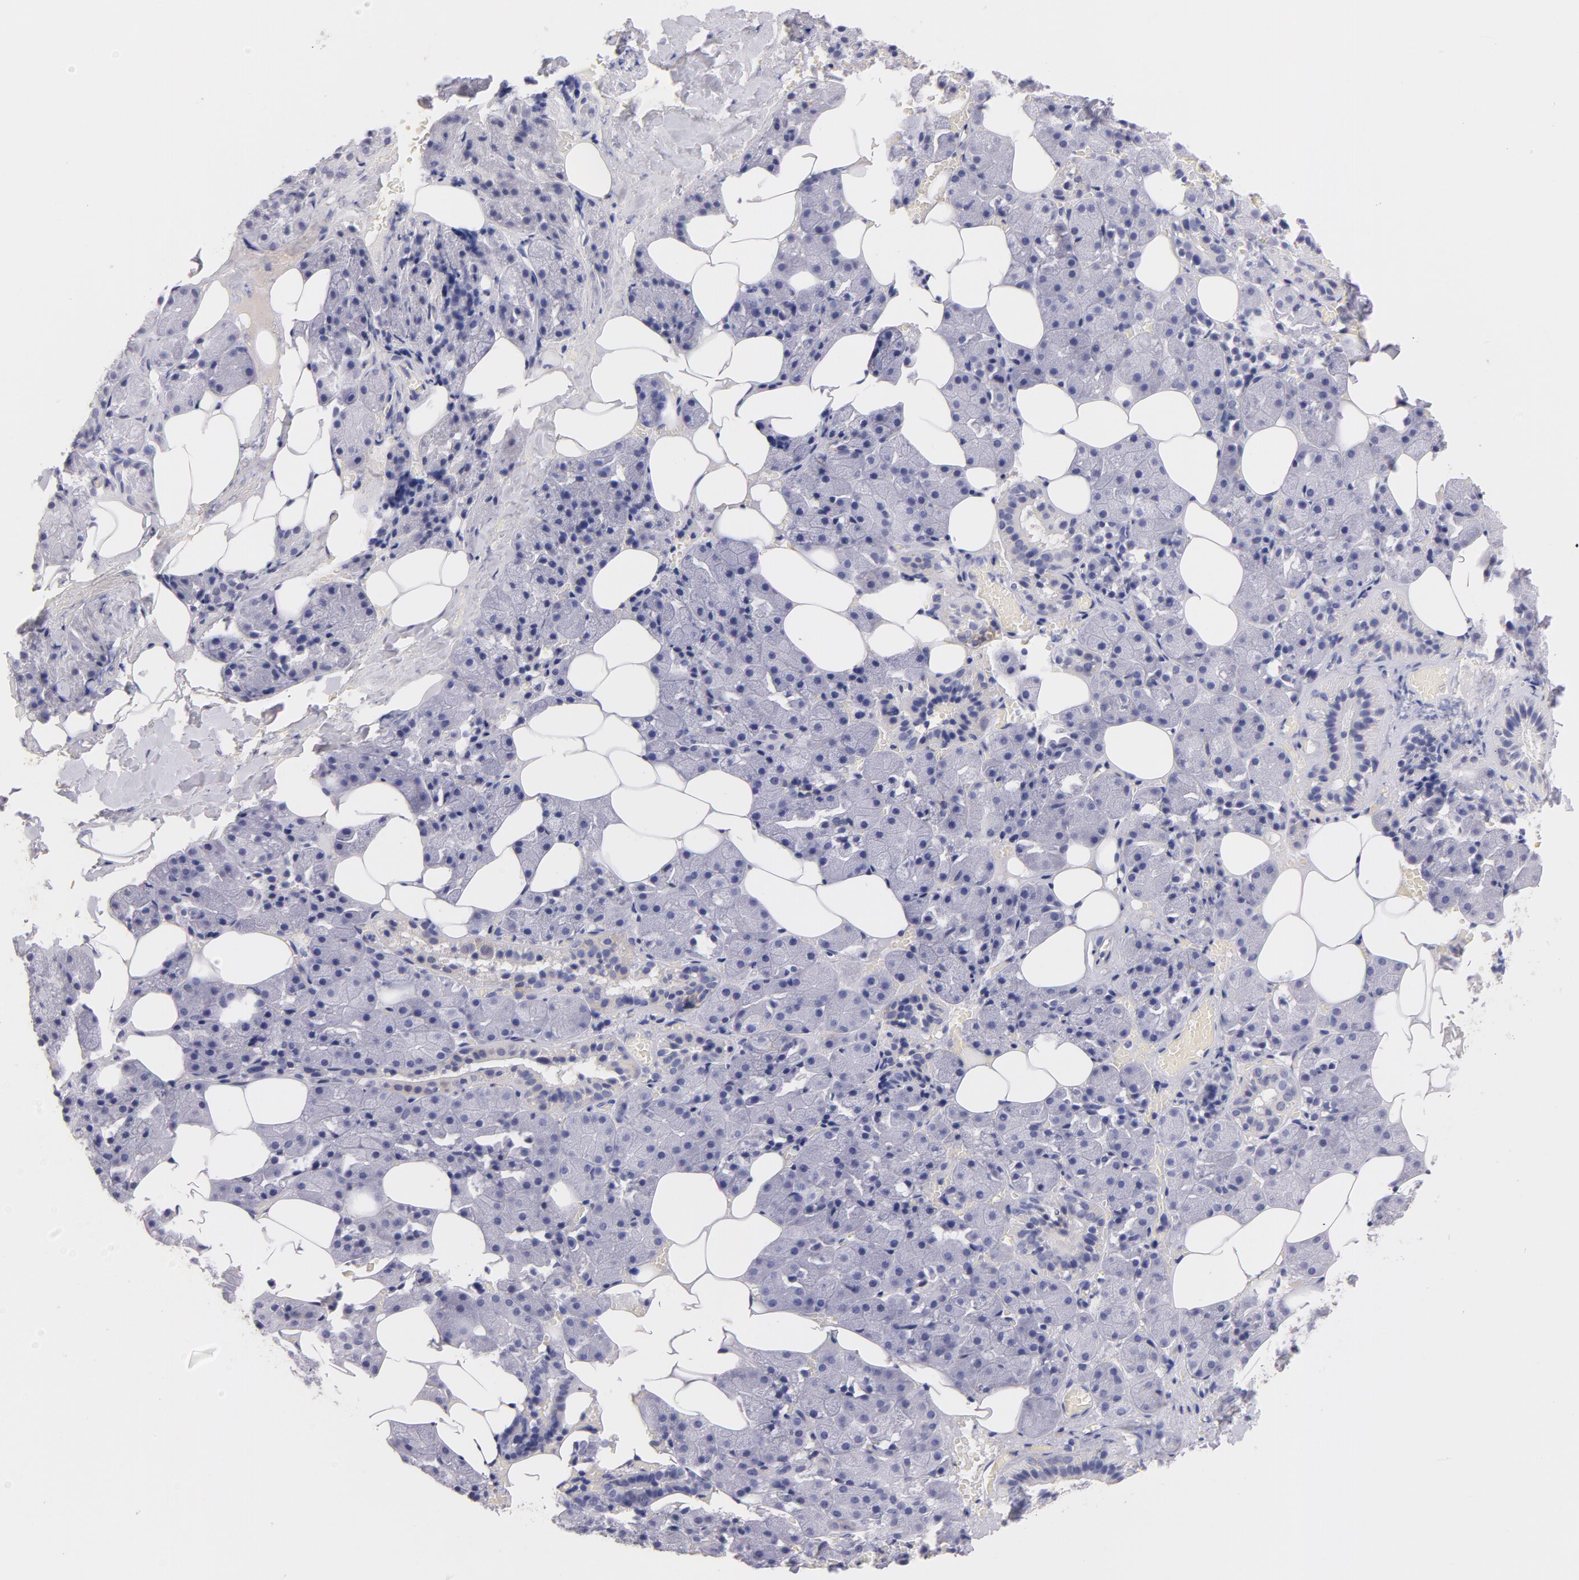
{"staining": {"intensity": "moderate", "quantity": "25%-75%", "location": "cytoplasmic/membranous"}, "tissue": "salivary gland", "cell_type": "Glandular cells", "image_type": "normal", "snomed": [{"axis": "morphology", "description": "Normal tissue, NOS"}, {"axis": "topography", "description": "Salivary gland"}], "caption": "Brown immunohistochemical staining in normal human salivary gland reveals moderate cytoplasmic/membranous positivity in approximately 25%-75% of glandular cells. The protein is stained brown, and the nuclei are stained in blue (DAB (3,3'-diaminobenzidine) IHC with brightfield microscopy, high magnification).", "gene": "CD44", "patient": {"sex": "female", "age": 55}}